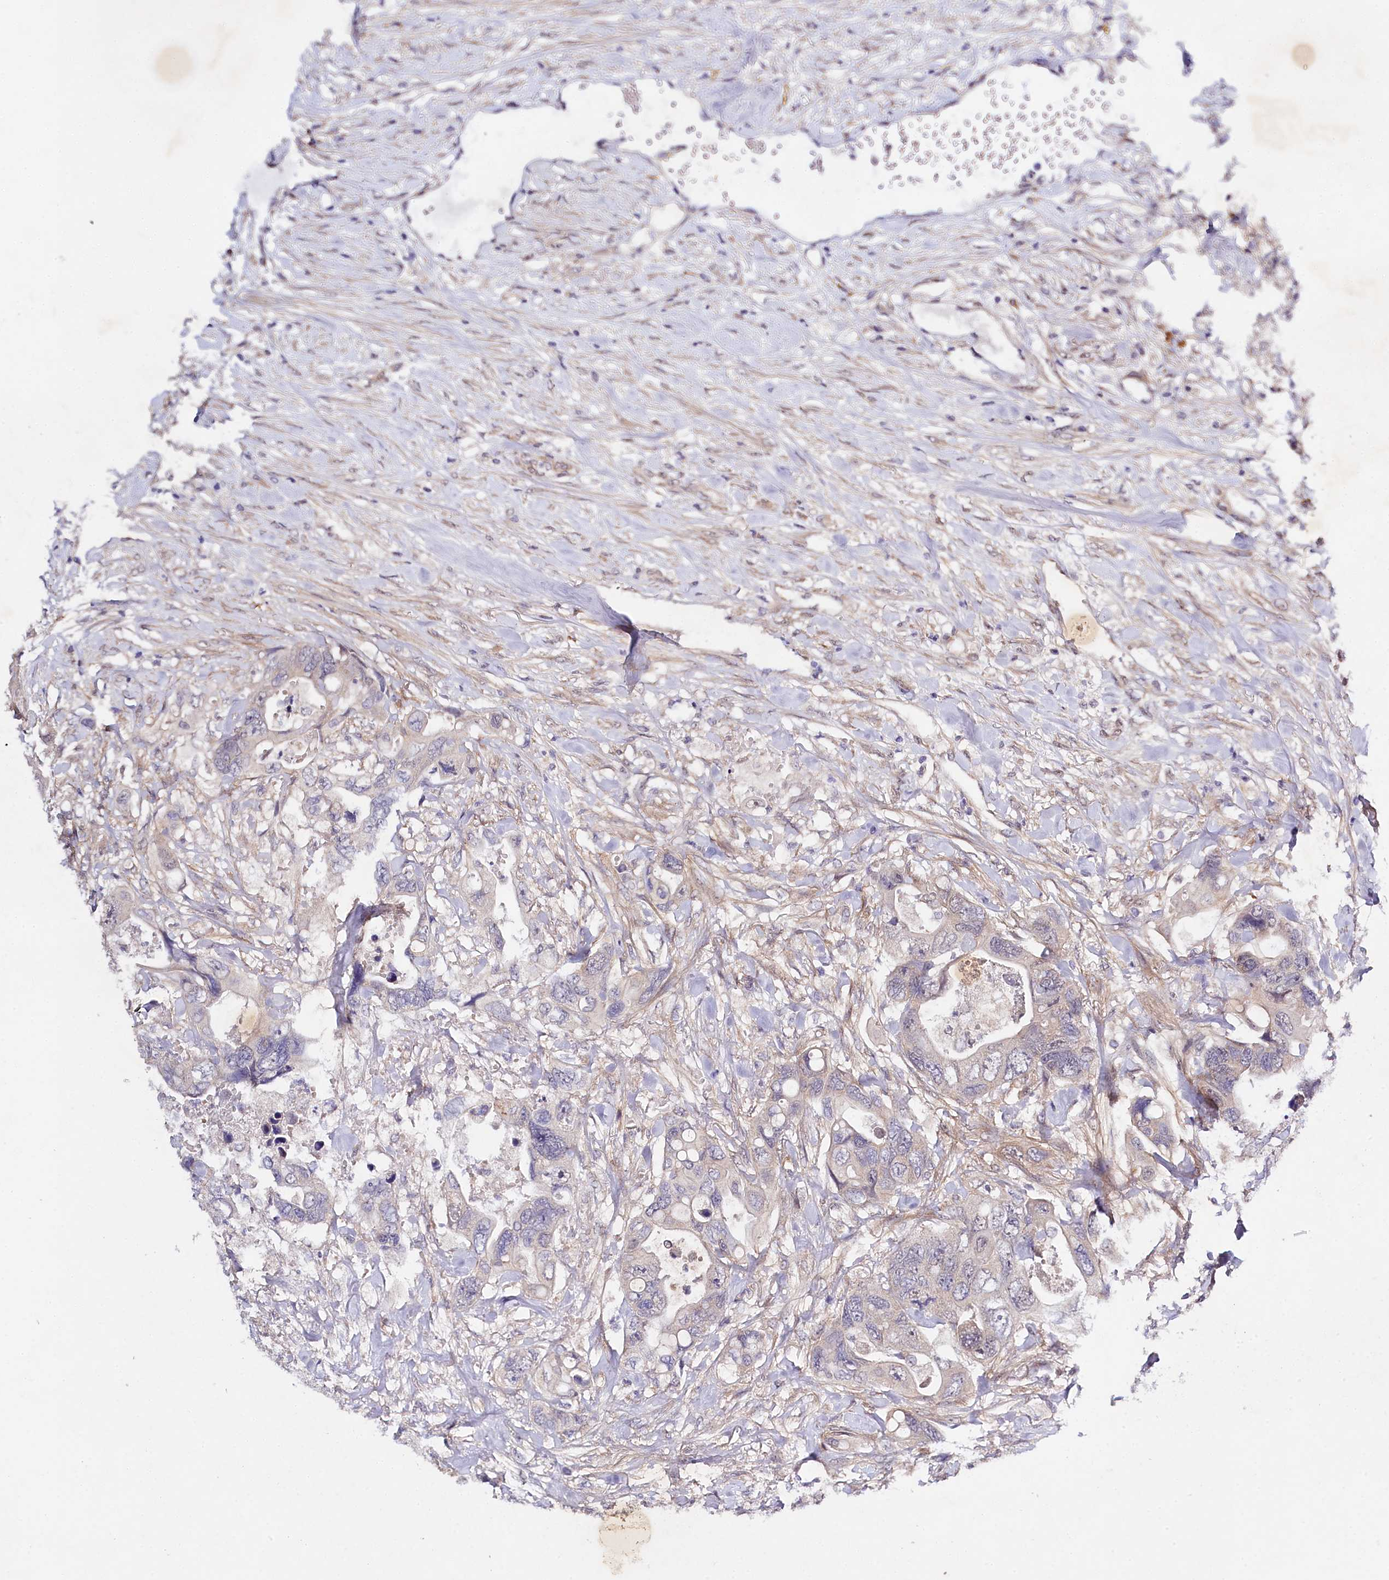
{"staining": {"intensity": "weak", "quantity": "<25%", "location": "cytoplasmic/membranous"}, "tissue": "colorectal cancer", "cell_type": "Tumor cells", "image_type": "cancer", "snomed": [{"axis": "morphology", "description": "Adenocarcinoma, NOS"}, {"axis": "topography", "description": "Rectum"}], "caption": "Immunohistochemical staining of adenocarcinoma (colorectal) shows no significant positivity in tumor cells.", "gene": "PHLDB1", "patient": {"sex": "male", "age": 57}}